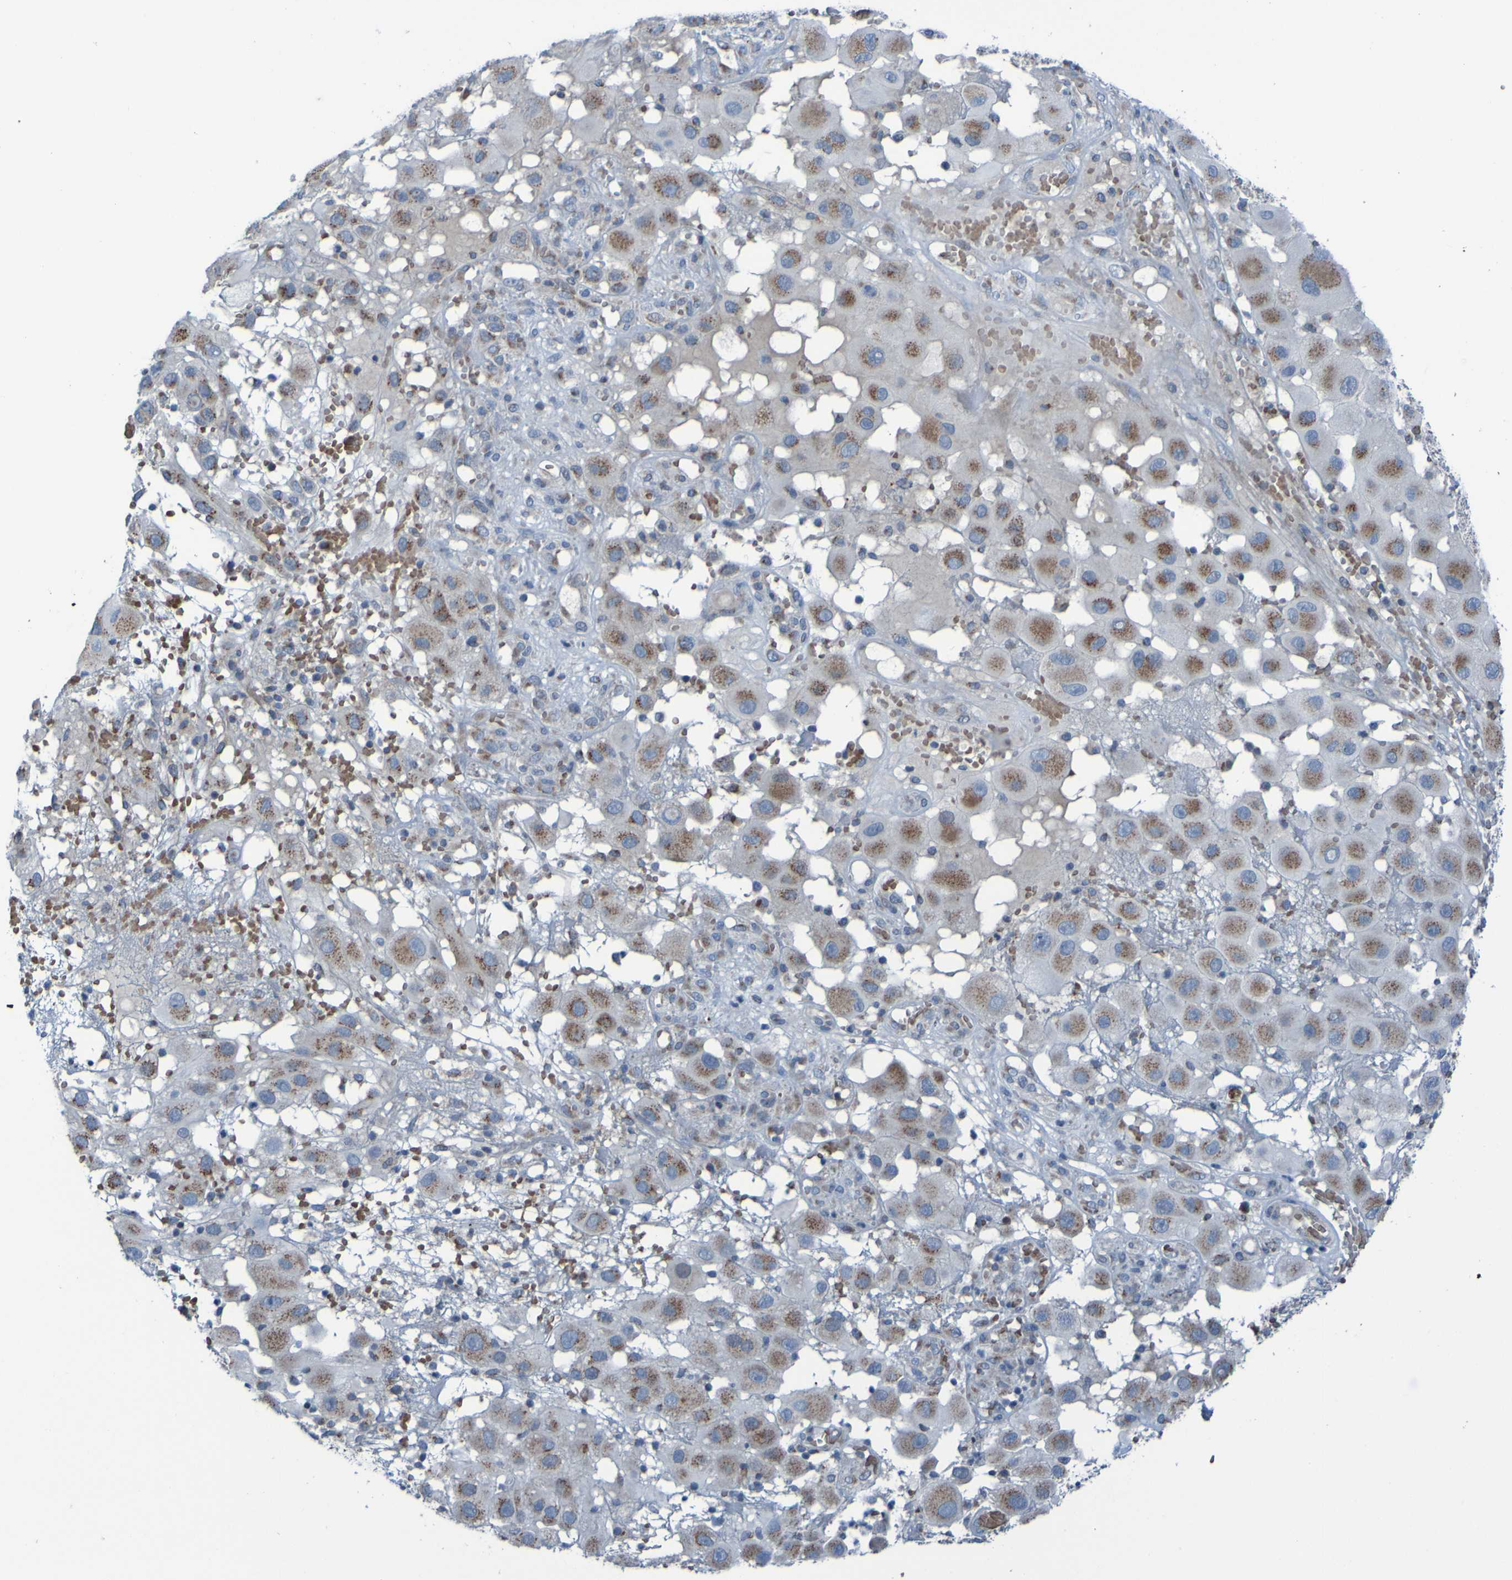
{"staining": {"intensity": "weak", "quantity": "25%-75%", "location": "cytoplasmic/membranous"}, "tissue": "melanoma", "cell_type": "Tumor cells", "image_type": "cancer", "snomed": [{"axis": "morphology", "description": "Malignant melanoma, NOS"}, {"axis": "topography", "description": "Skin"}], "caption": "Human malignant melanoma stained for a protein (brown) demonstrates weak cytoplasmic/membranous positive staining in approximately 25%-75% of tumor cells.", "gene": "UNG", "patient": {"sex": "female", "age": 81}}